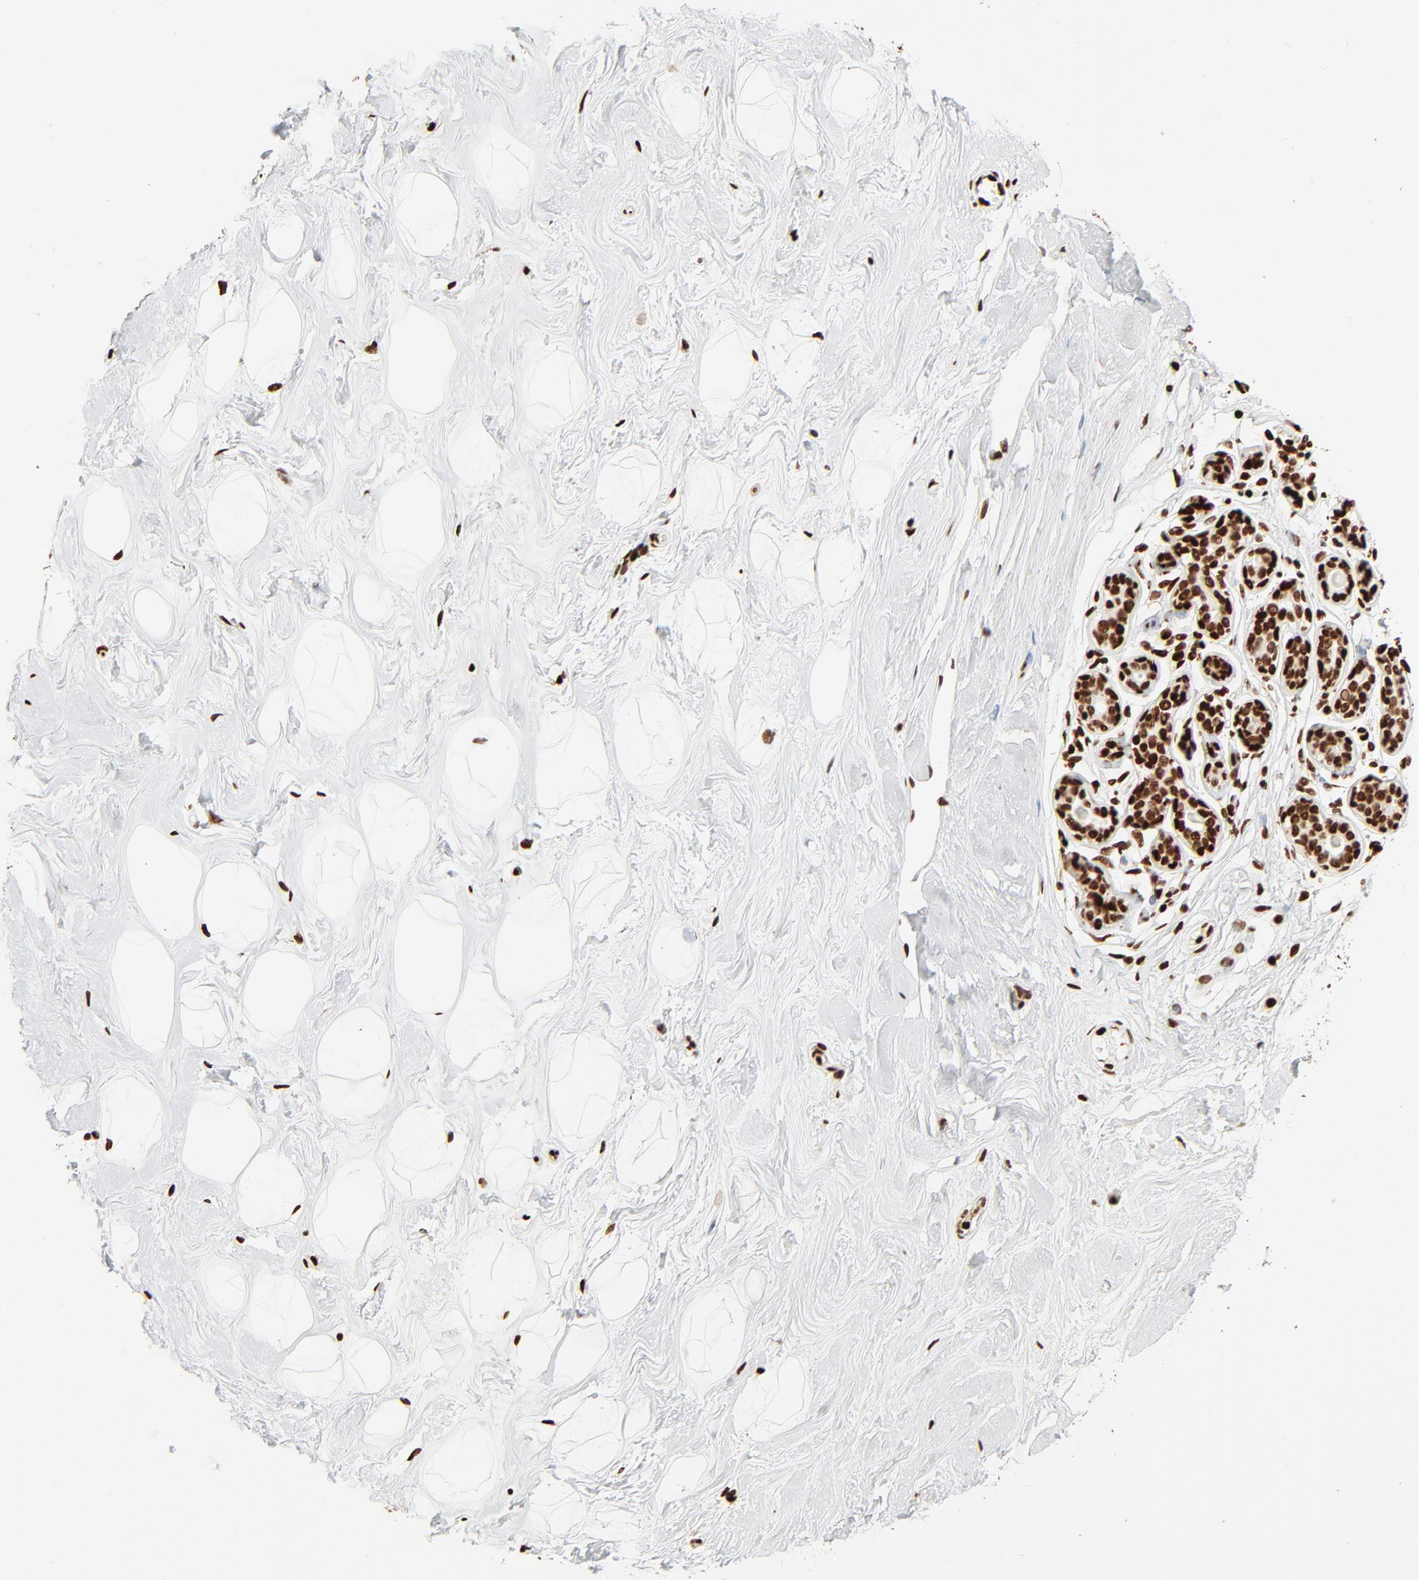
{"staining": {"intensity": "strong", "quantity": "<25%", "location": "nuclear"}, "tissue": "breast", "cell_type": "Adipocytes", "image_type": "normal", "snomed": [{"axis": "morphology", "description": "Normal tissue, NOS"}, {"axis": "topography", "description": "Breast"}], "caption": "Breast stained for a protein reveals strong nuclear positivity in adipocytes. The protein of interest is shown in brown color, while the nuclei are stained blue.", "gene": "HMGB1", "patient": {"sex": "female", "age": 23}}